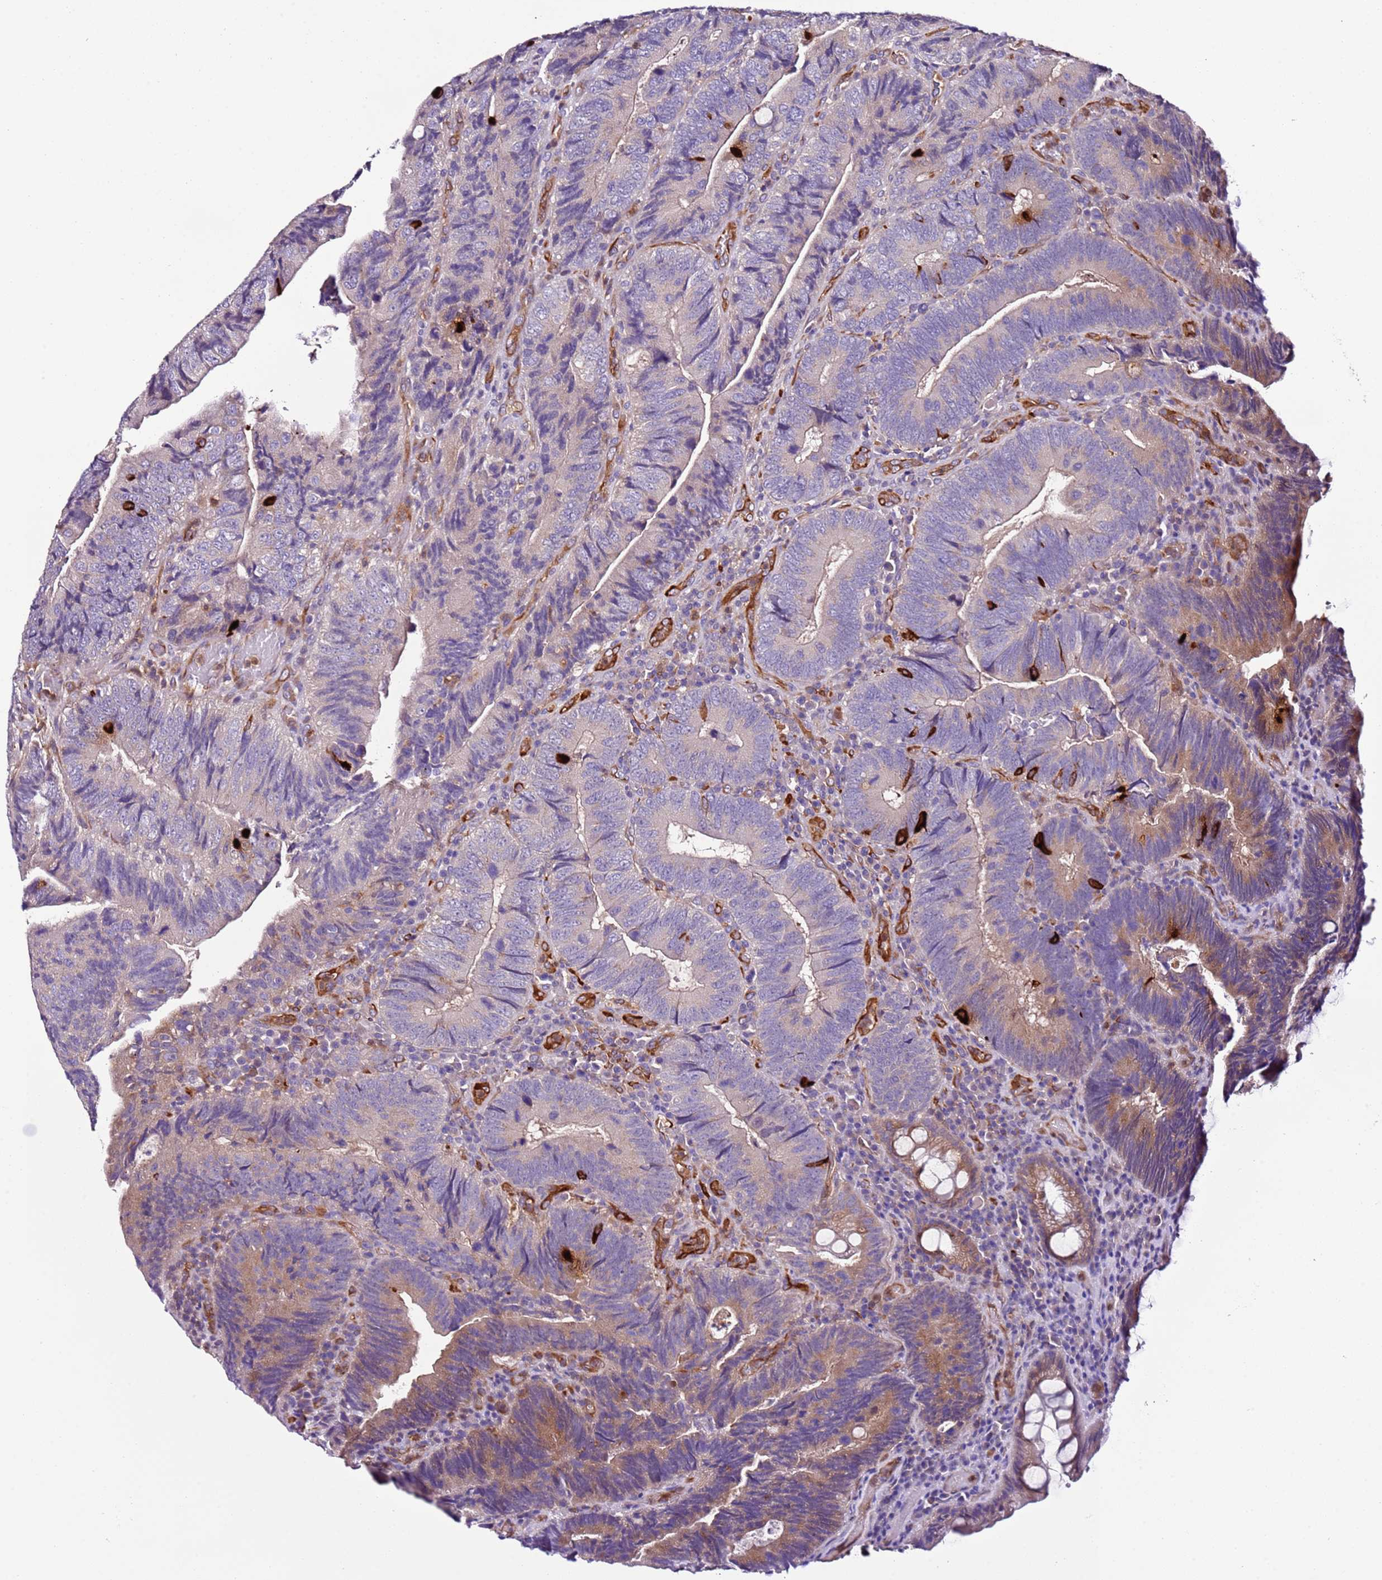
{"staining": {"intensity": "moderate", "quantity": "<25%", "location": "cytoplasmic/membranous"}, "tissue": "colorectal cancer", "cell_type": "Tumor cells", "image_type": "cancer", "snomed": [{"axis": "morphology", "description": "Adenocarcinoma, NOS"}, {"axis": "topography", "description": "Colon"}], "caption": "High-power microscopy captured an IHC histopathology image of colorectal cancer, revealing moderate cytoplasmic/membranous positivity in about <25% of tumor cells.", "gene": "FAM174C", "patient": {"sex": "female", "age": 67}}